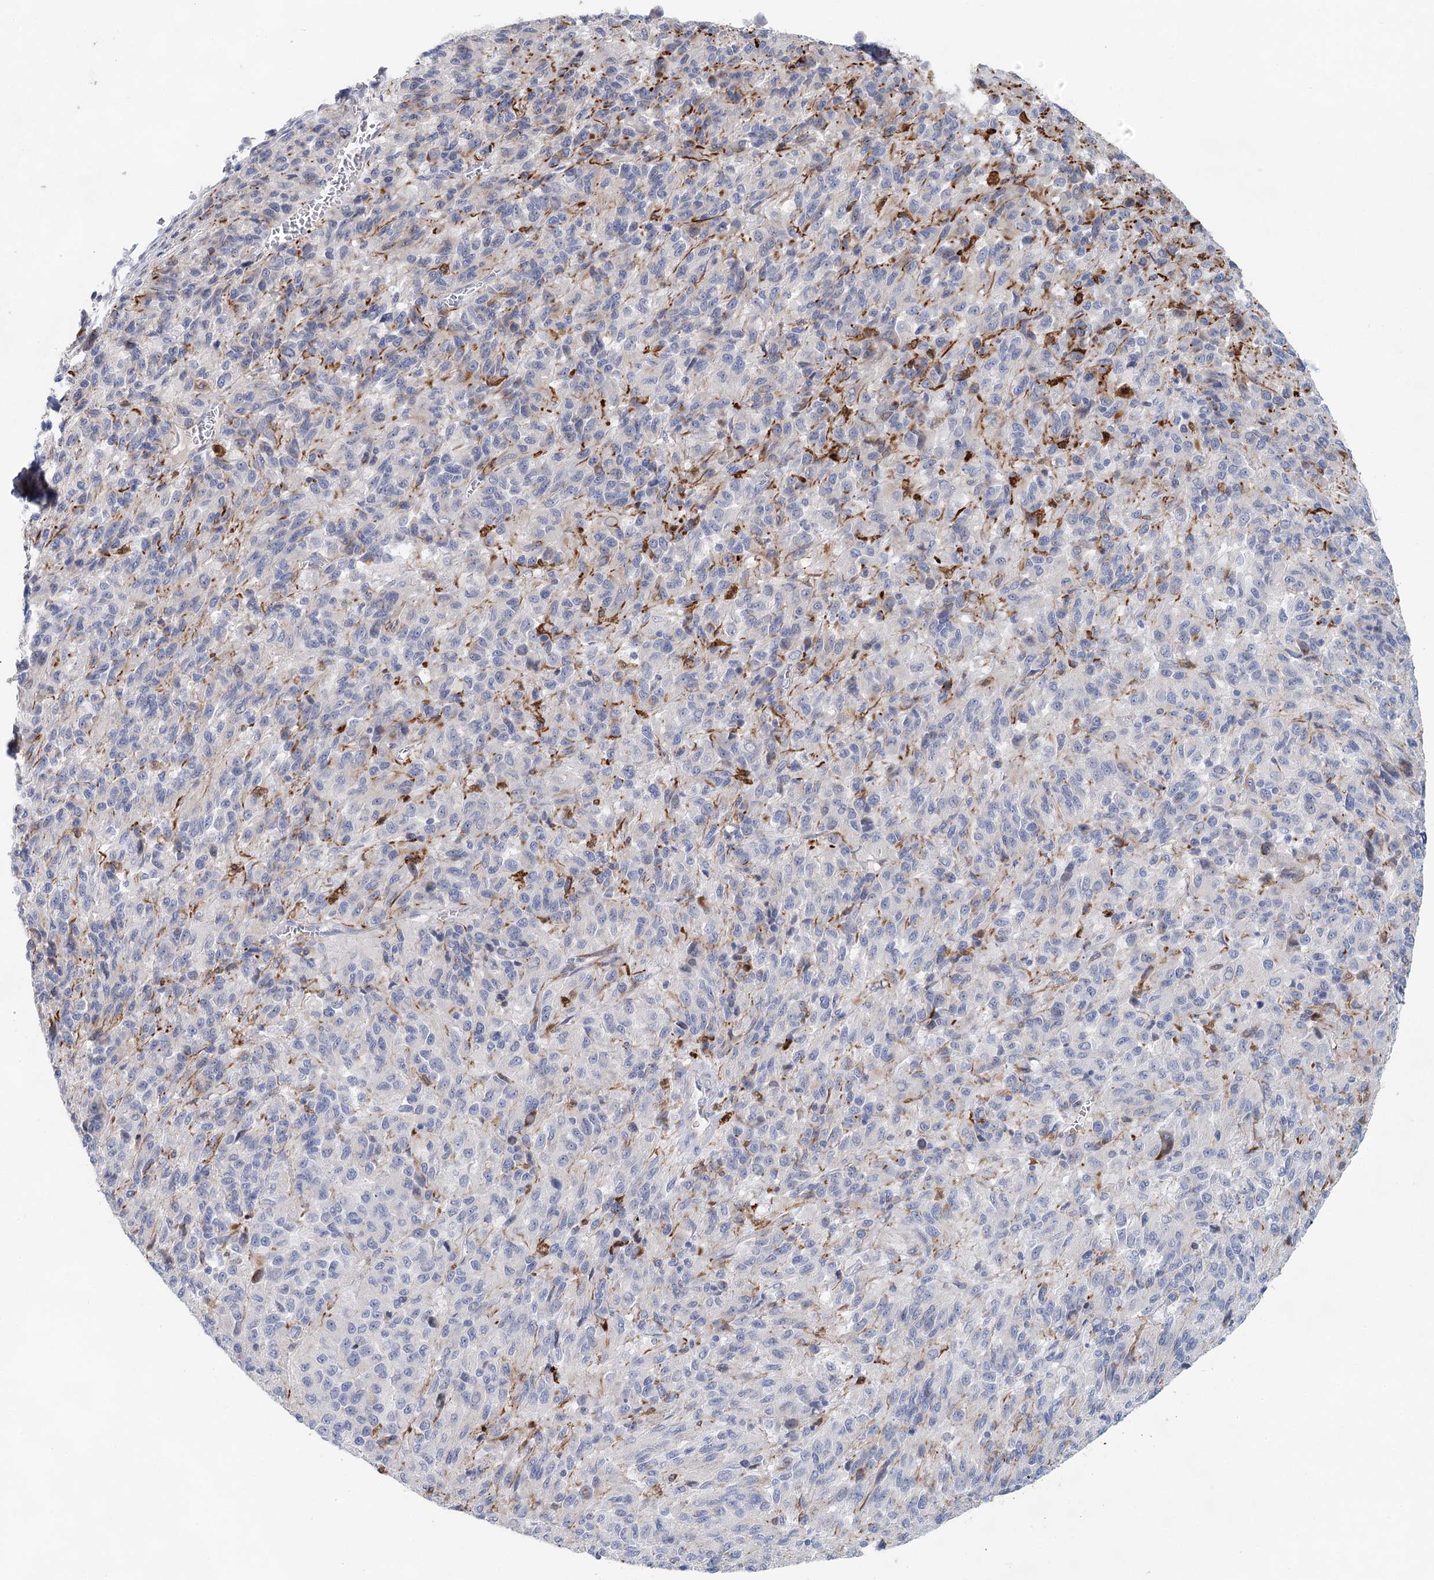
{"staining": {"intensity": "negative", "quantity": "none", "location": "none"}, "tissue": "melanoma", "cell_type": "Tumor cells", "image_type": "cancer", "snomed": [{"axis": "morphology", "description": "Malignant melanoma, Metastatic site"}, {"axis": "topography", "description": "Lung"}], "caption": "IHC image of human malignant melanoma (metastatic site) stained for a protein (brown), which displays no staining in tumor cells.", "gene": "SLC19A3", "patient": {"sex": "male", "age": 64}}